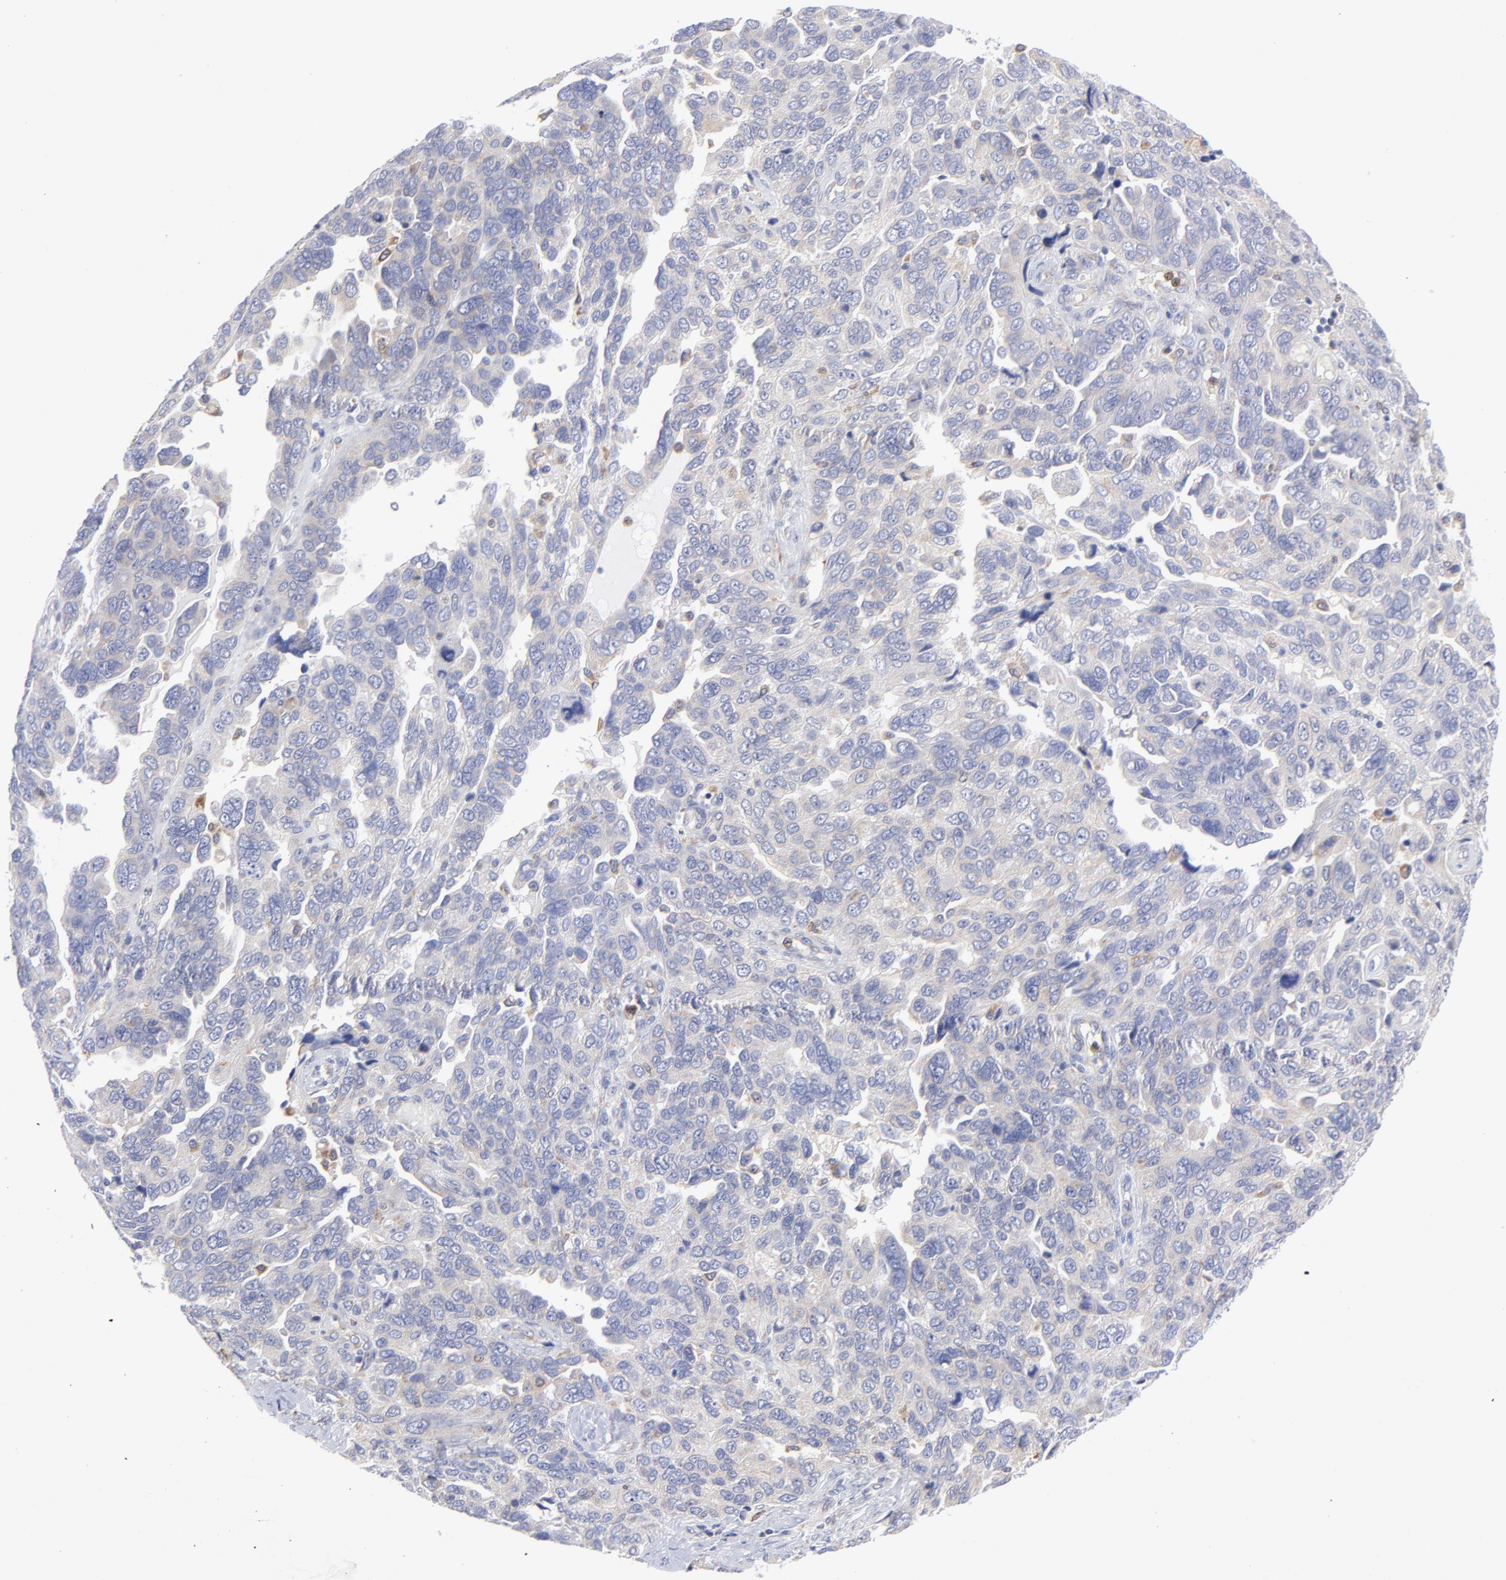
{"staining": {"intensity": "weak", "quantity": "25%-75%", "location": "cytoplasmic/membranous"}, "tissue": "ovarian cancer", "cell_type": "Tumor cells", "image_type": "cancer", "snomed": [{"axis": "morphology", "description": "Cystadenocarcinoma, serous, NOS"}, {"axis": "topography", "description": "Ovary"}], "caption": "A micrograph of human ovarian serous cystadenocarcinoma stained for a protein reveals weak cytoplasmic/membranous brown staining in tumor cells. The staining is performed using DAB brown chromogen to label protein expression. The nuclei are counter-stained blue using hematoxylin.", "gene": "MOSPD2", "patient": {"sex": "female", "age": 64}}